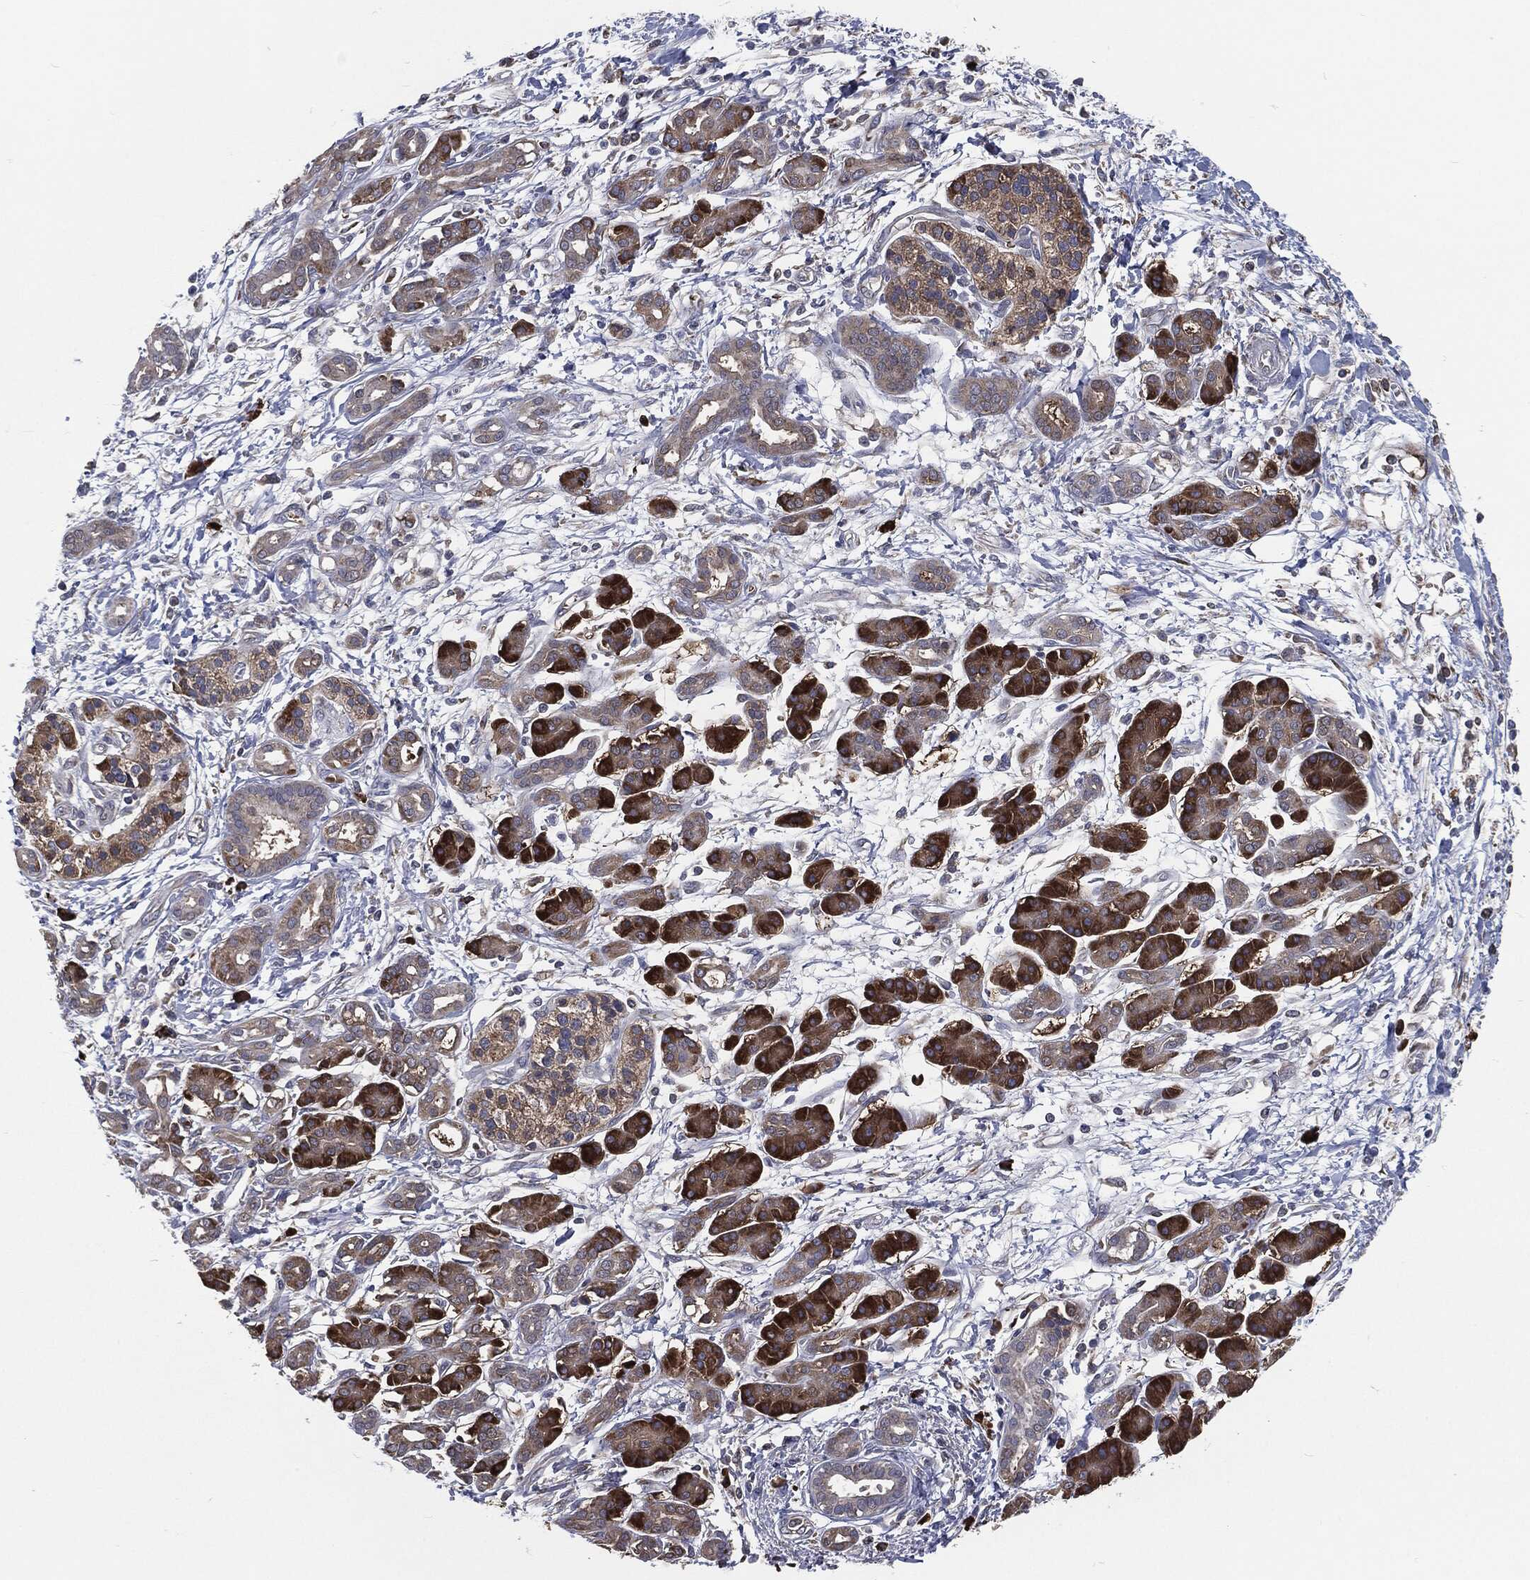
{"staining": {"intensity": "strong", "quantity": ">75%", "location": "cytoplasmic/membranous"}, "tissue": "pancreatic cancer", "cell_type": "Tumor cells", "image_type": "cancer", "snomed": [{"axis": "morphology", "description": "Adenocarcinoma, NOS"}, {"axis": "topography", "description": "Pancreas"}], "caption": "The micrograph displays immunohistochemical staining of pancreatic adenocarcinoma. There is strong cytoplasmic/membranous positivity is present in approximately >75% of tumor cells.", "gene": "PRDX4", "patient": {"sex": "male", "age": 72}}